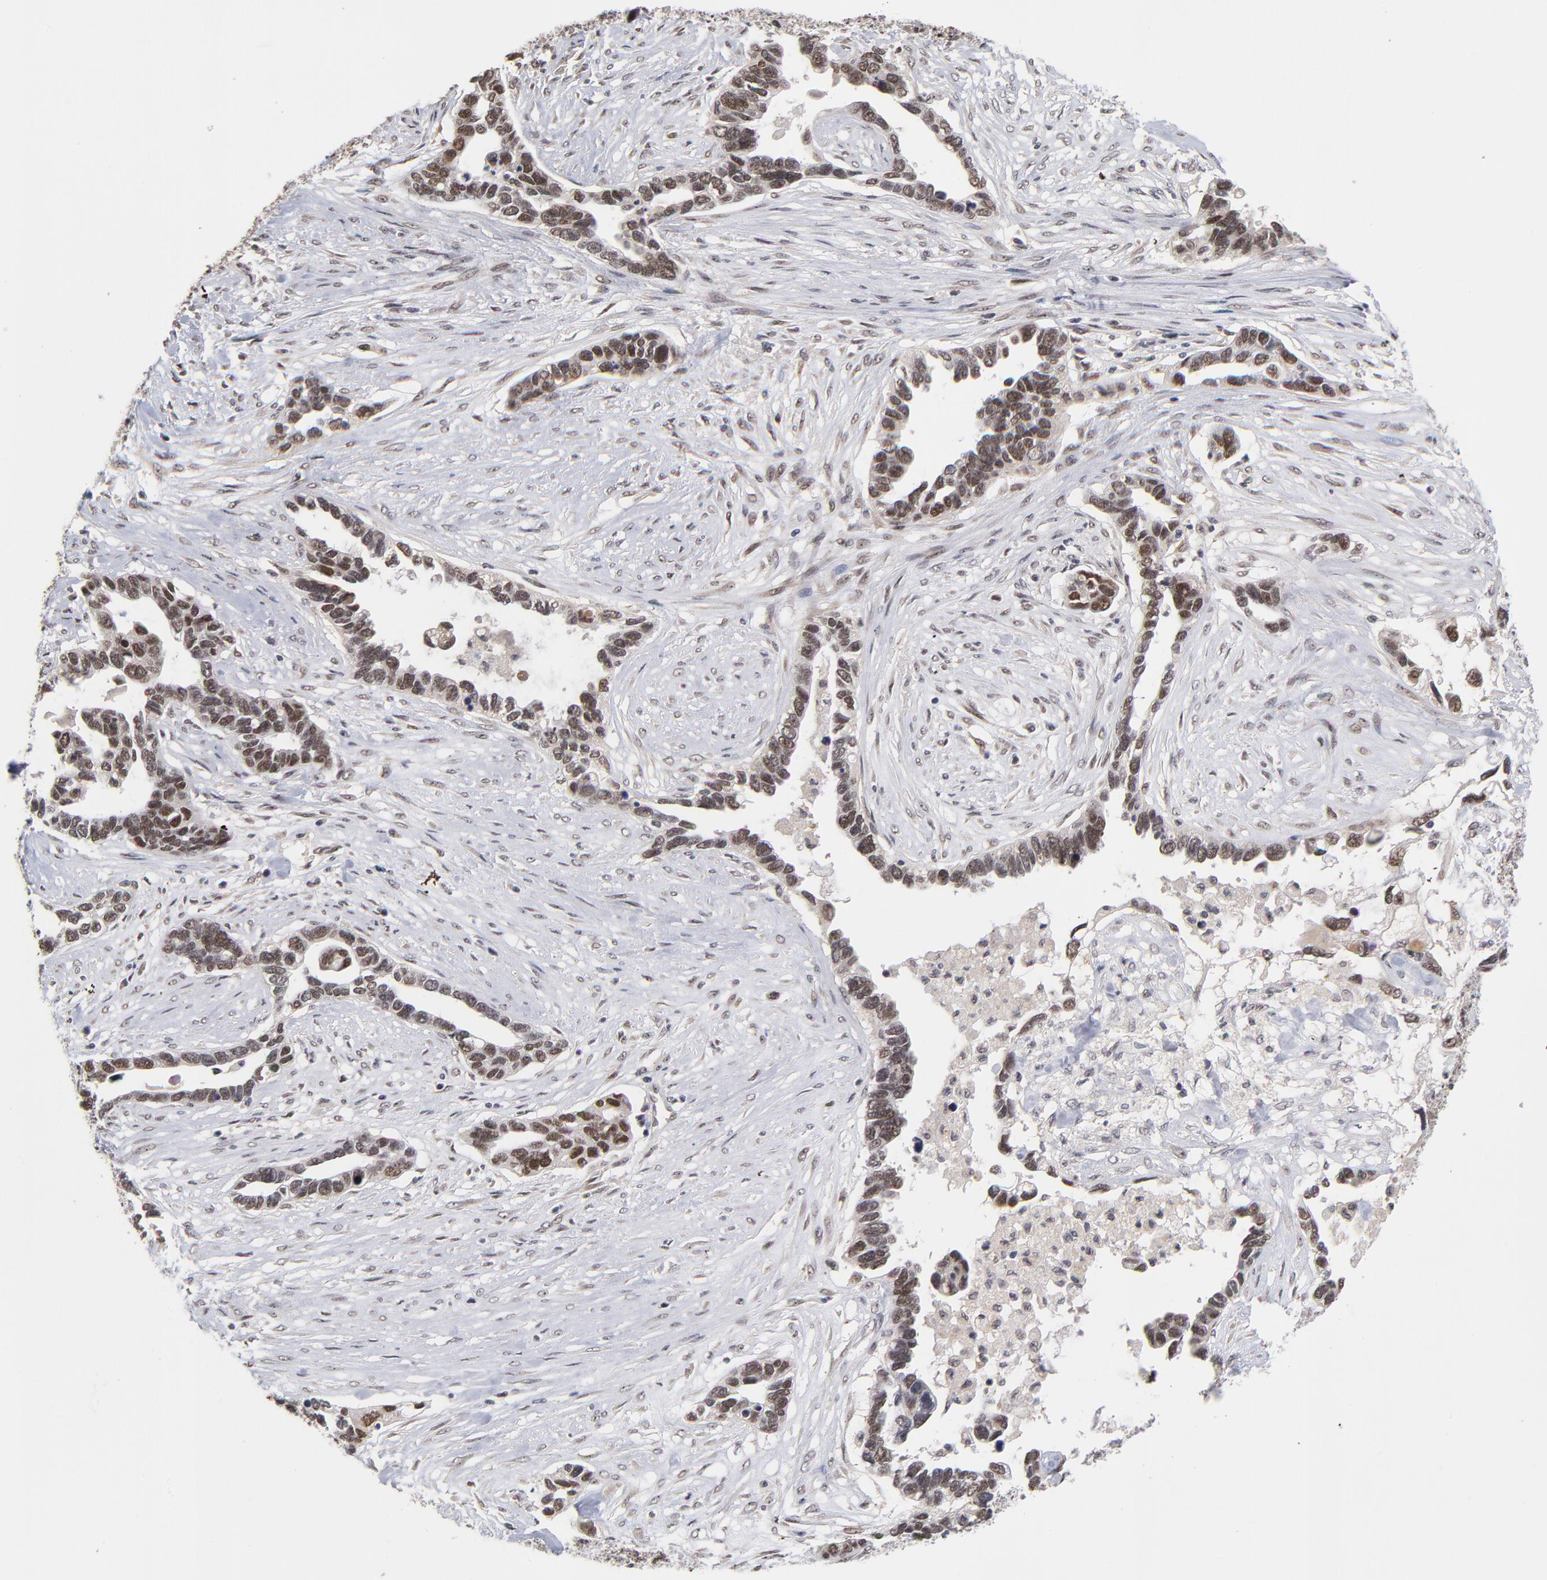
{"staining": {"intensity": "weak", "quantity": "25%-75%", "location": "nuclear"}, "tissue": "ovarian cancer", "cell_type": "Tumor cells", "image_type": "cancer", "snomed": [{"axis": "morphology", "description": "Cystadenocarcinoma, serous, NOS"}, {"axis": "topography", "description": "Ovary"}], "caption": "This histopathology image demonstrates IHC staining of human ovarian cancer, with low weak nuclear expression in about 25%-75% of tumor cells.", "gene": "ZNF419", "patient": {"sex": "female", "age": 54}}